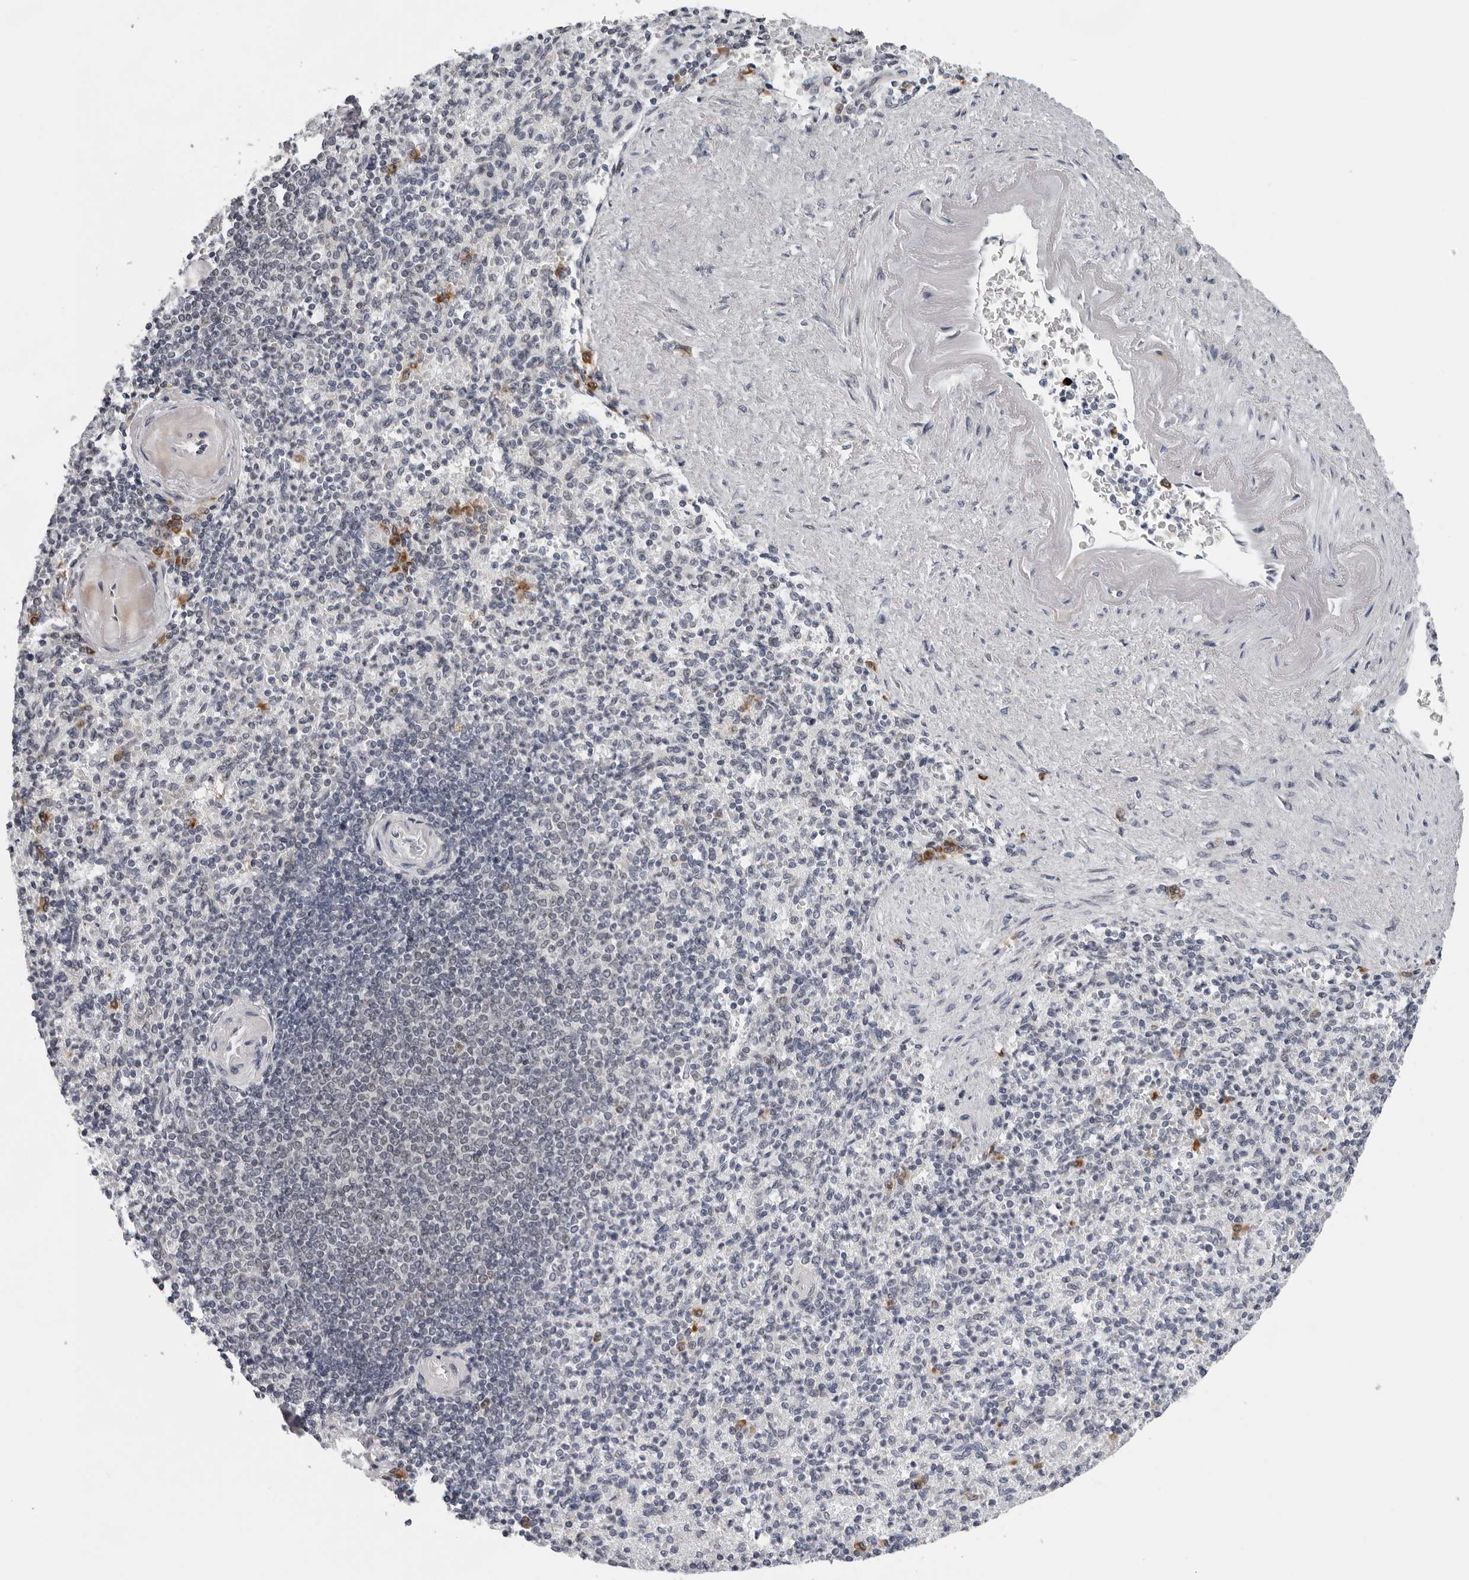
{"staining": {"intensity": "moderate", "quantity": "<25%", "location": "cytoplasmic/membranous"}, "tissue": "spleen", "cell_type": "Cells in red pulp", "image_type": "normal", "snomed": [{"axis": "morphology", "description": "Normal tissue, NOS"}, {"axis": "topography", "description": "Spleen"}], "caption": "The histopathology image reveals staining of normal spleen, revealing moderate cytoplasmic/membranous protein staining (brown color) within cells in red pulp.", "gene": "PIP4K2C", "patient": {"sex": "female", "age": 74}}